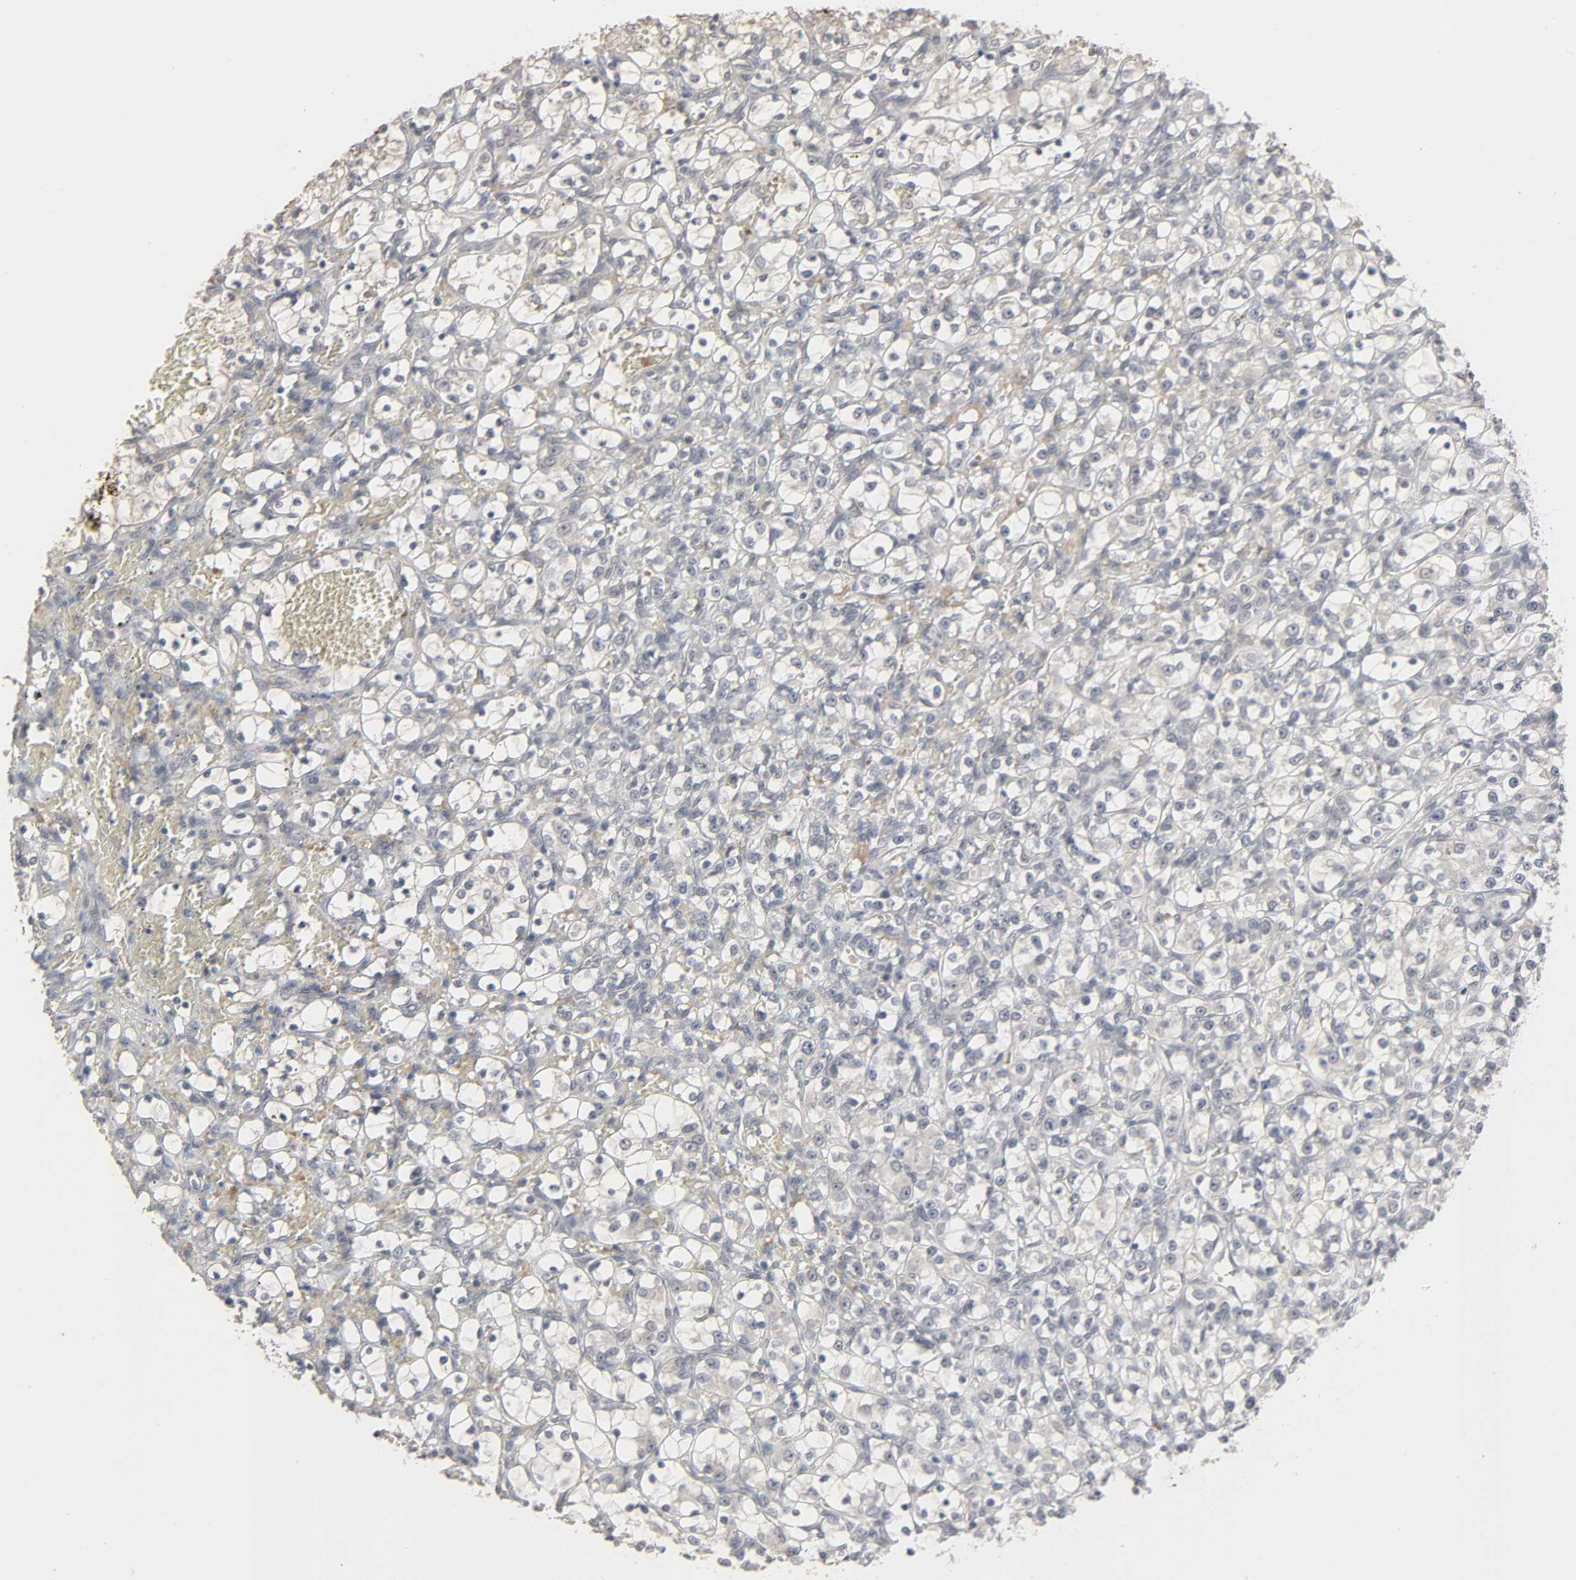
{"staining": {"intensity": "negative", "quantity": "none", "location": "none"}, "tissue": "renal cancer", "cell_type": "Tumor cells", "image_type": "cancer", "snomed": [{"axis": "morphology", "description": "Adenocarcinoma, NOS"}, {"axis": "topography", "description": "Kidney"}], "caption": "DAB (3,3'-diaminobenzidine) immunohistochemical staining of renal adenocarcinoma demonstrates no significant positivity in tumor cells.", "gene": "ZNF222", "patient": {"sex": "female", "age": 69}}